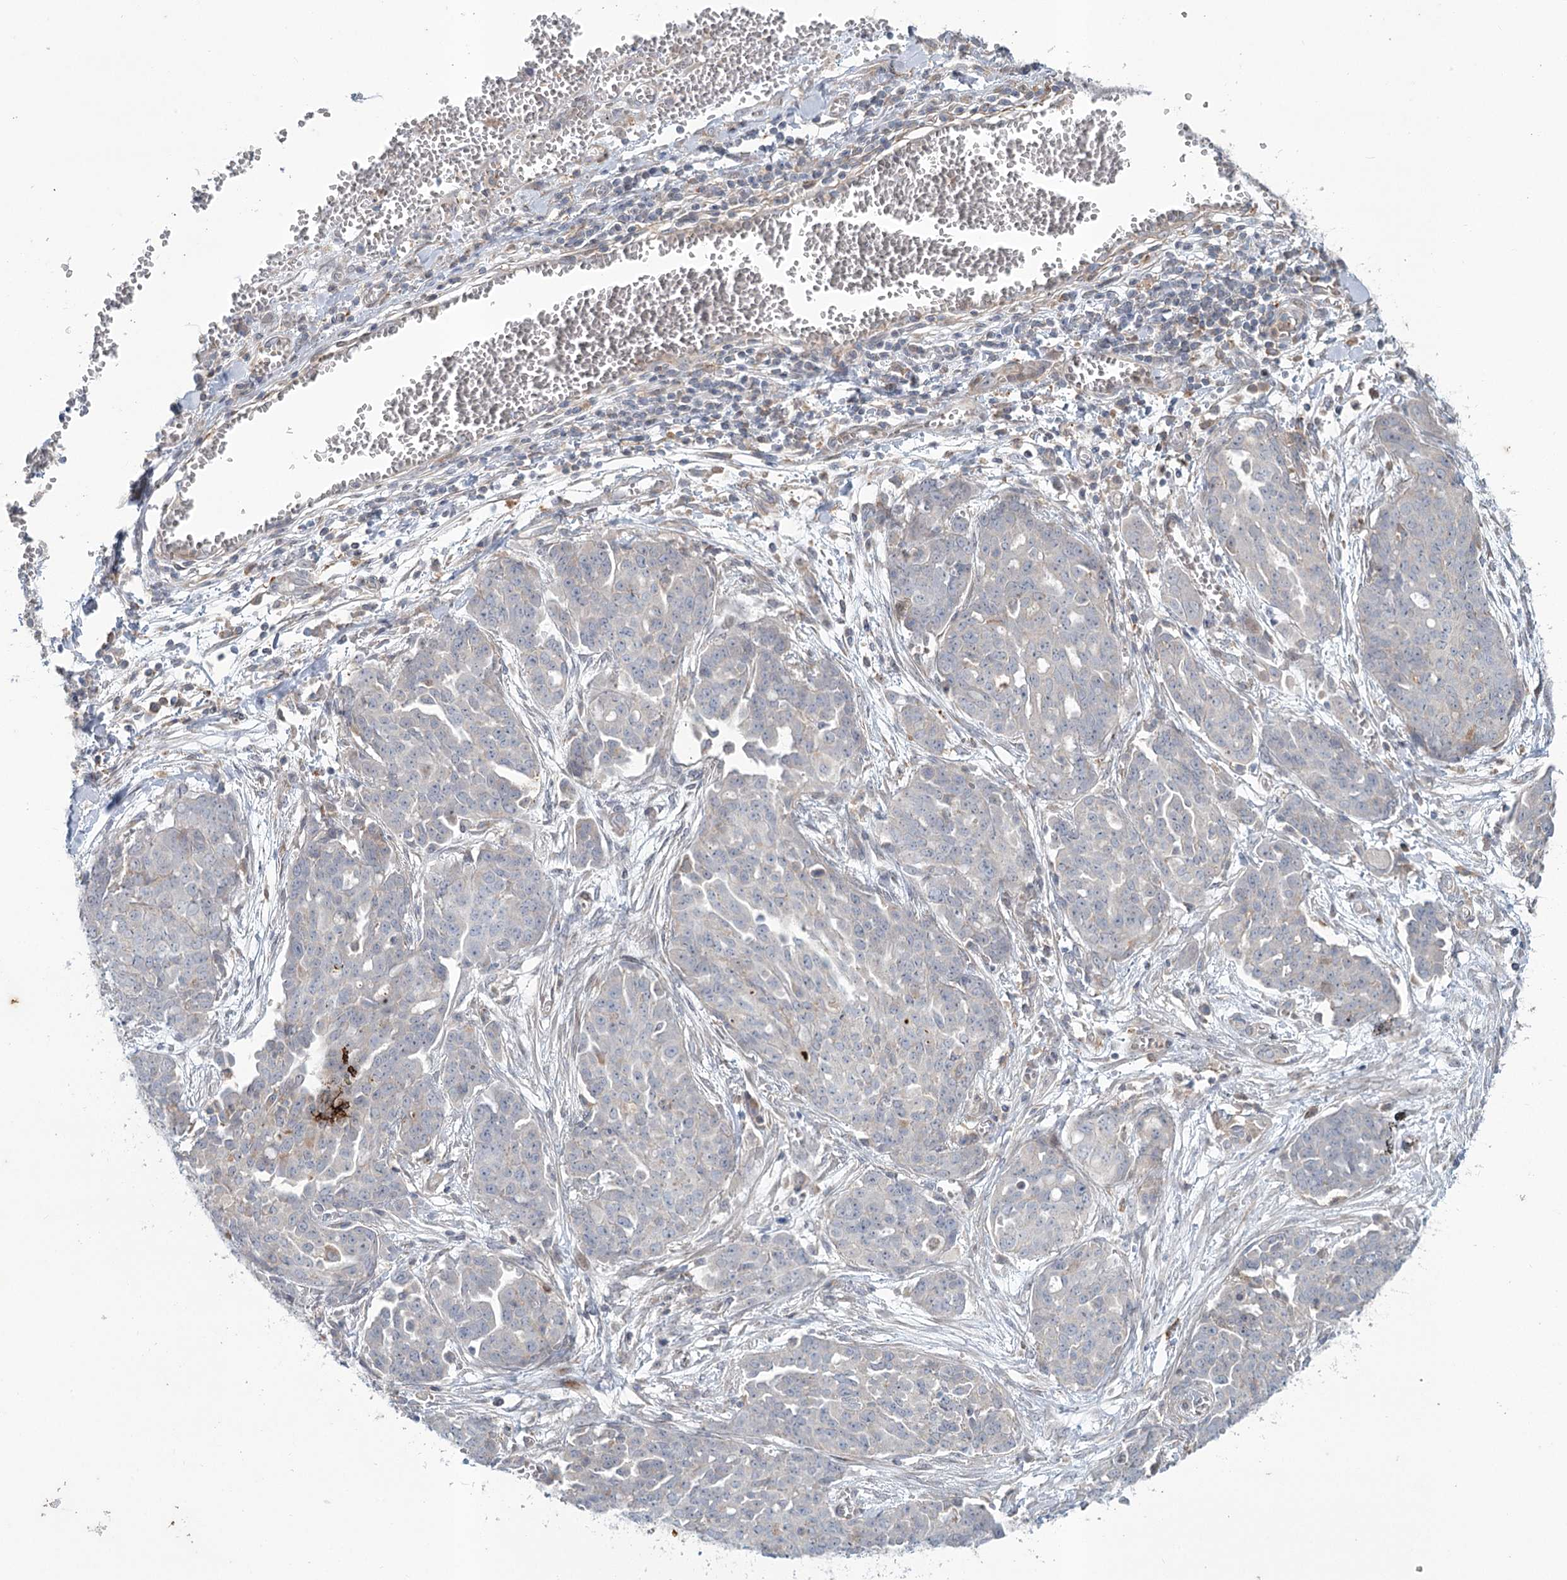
{"staining": {"intensity": "negative", "quantity": "none", "location": "none"}, "tissue": "ovarian cancer", "cell_type": "Tumor cells", "image_type": "cancer", "snomed": [{"axis": "morphology", "description": "Cystadenocarcinoma, serous, NOS"}, {"axis": "topography", "description": "Soft tissue"}, {"axis": "topography", "description": "Ovary"}], "caption": "The image exhibits no significant staining in tumor cells of ovarian serous cystadenocarcinoma.", "gene": "MTG1", "patient": {"sex": "female", "age": 57}}